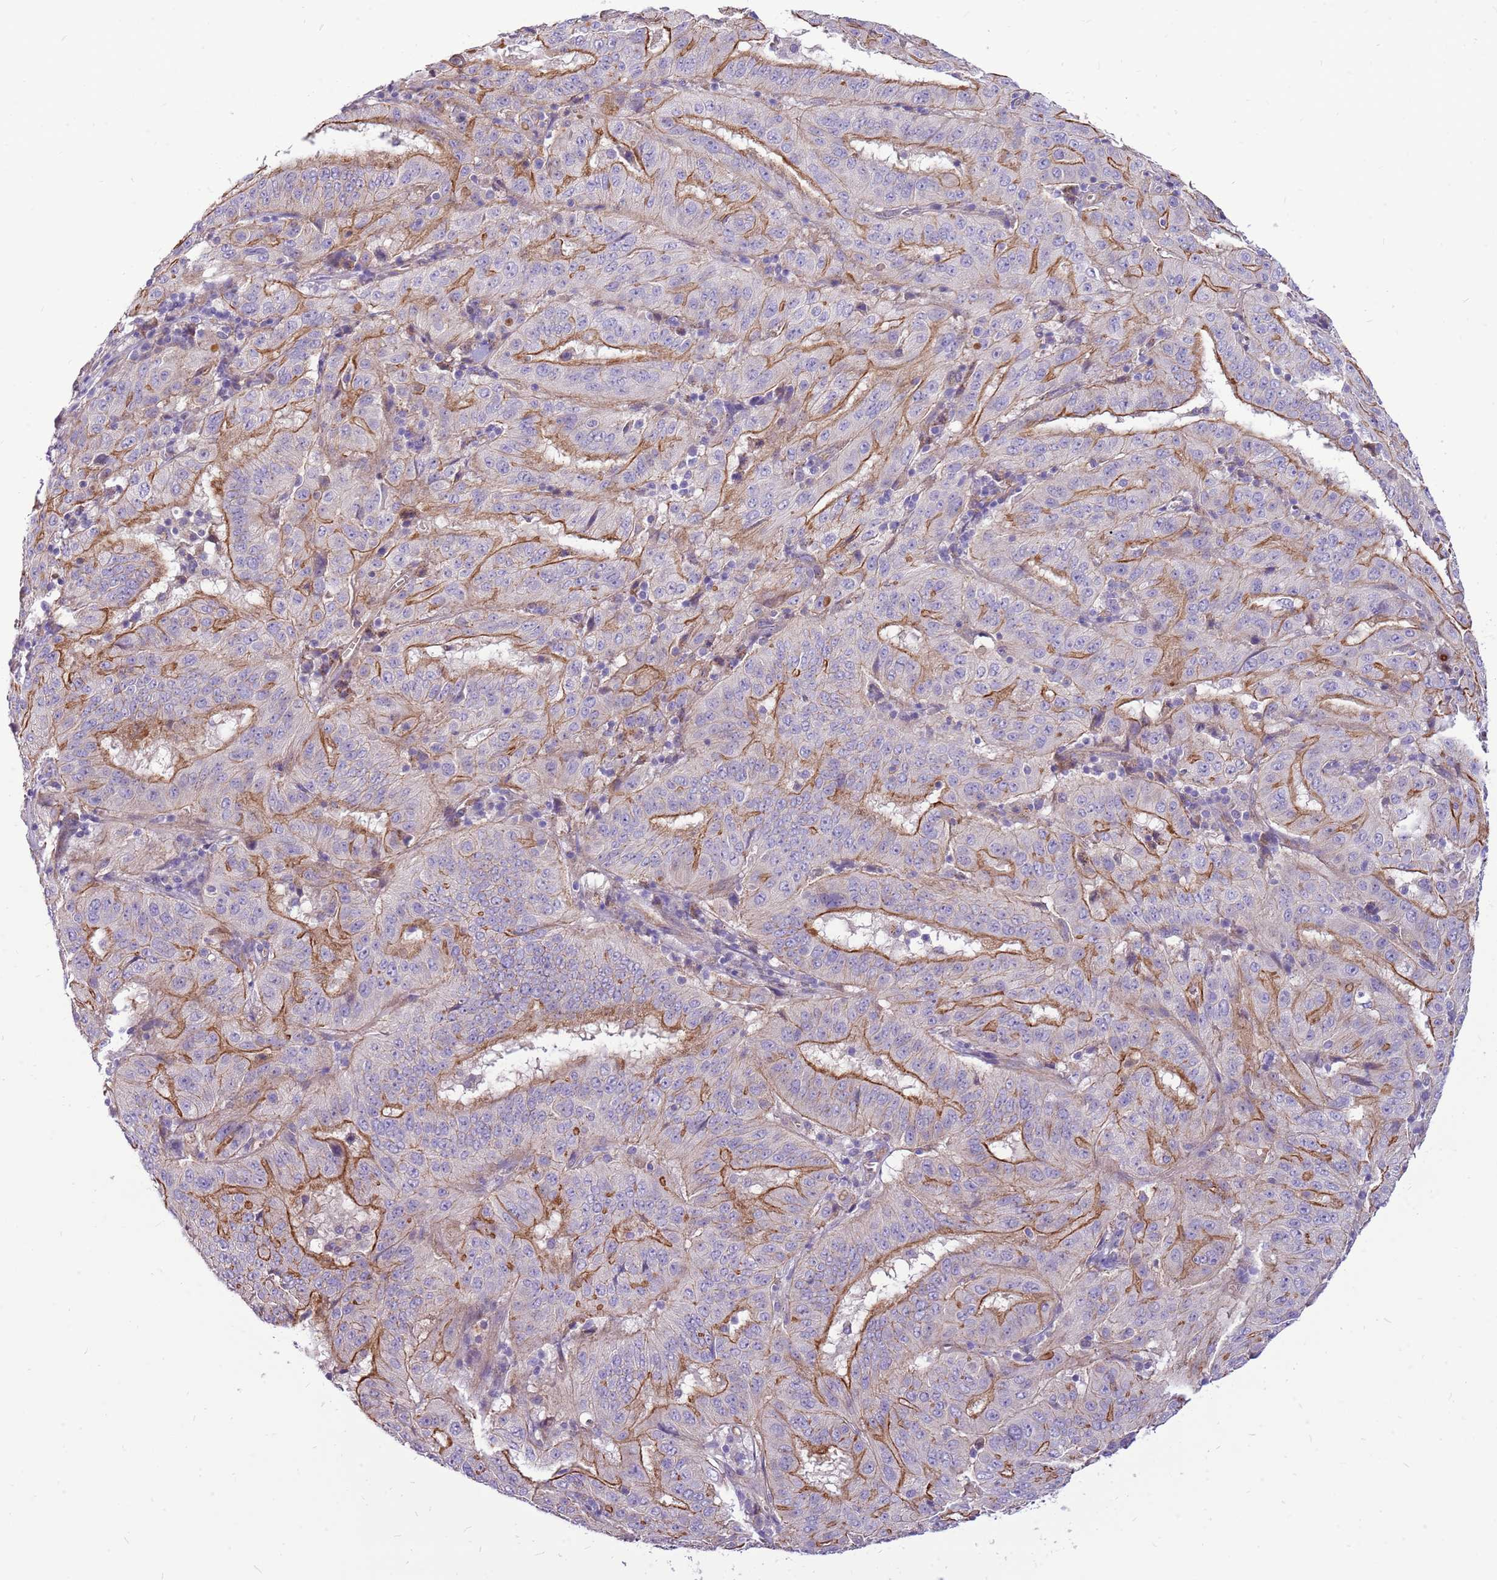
{"staining": {"intensity": "moderate", "quantity": ">75%", "location": "cytoplasmic/membranous"}, "tissue": "pancreatic cancer", "cell_type": "Tumor cells", "image_type": "cancer", "snomed": [{"axis": "morphology", "description": "Adenocarcinoma, NOS"}, {"axis": "topography", "description": "Pancreas"}], "caption": "Tumor cells show medium levels of moderate cytoplasmic/membranous expression in about >75% of cells in human adenocarcinoma (pancreatic). The protein is stained brown, and the nuclei are stained in blue (DAB (3,3'-diaminobenzidine) IHC with brightfield microscopy, high magnification).", "gene": "NTN4", "patient": {"sex": "male", "age": 63}}